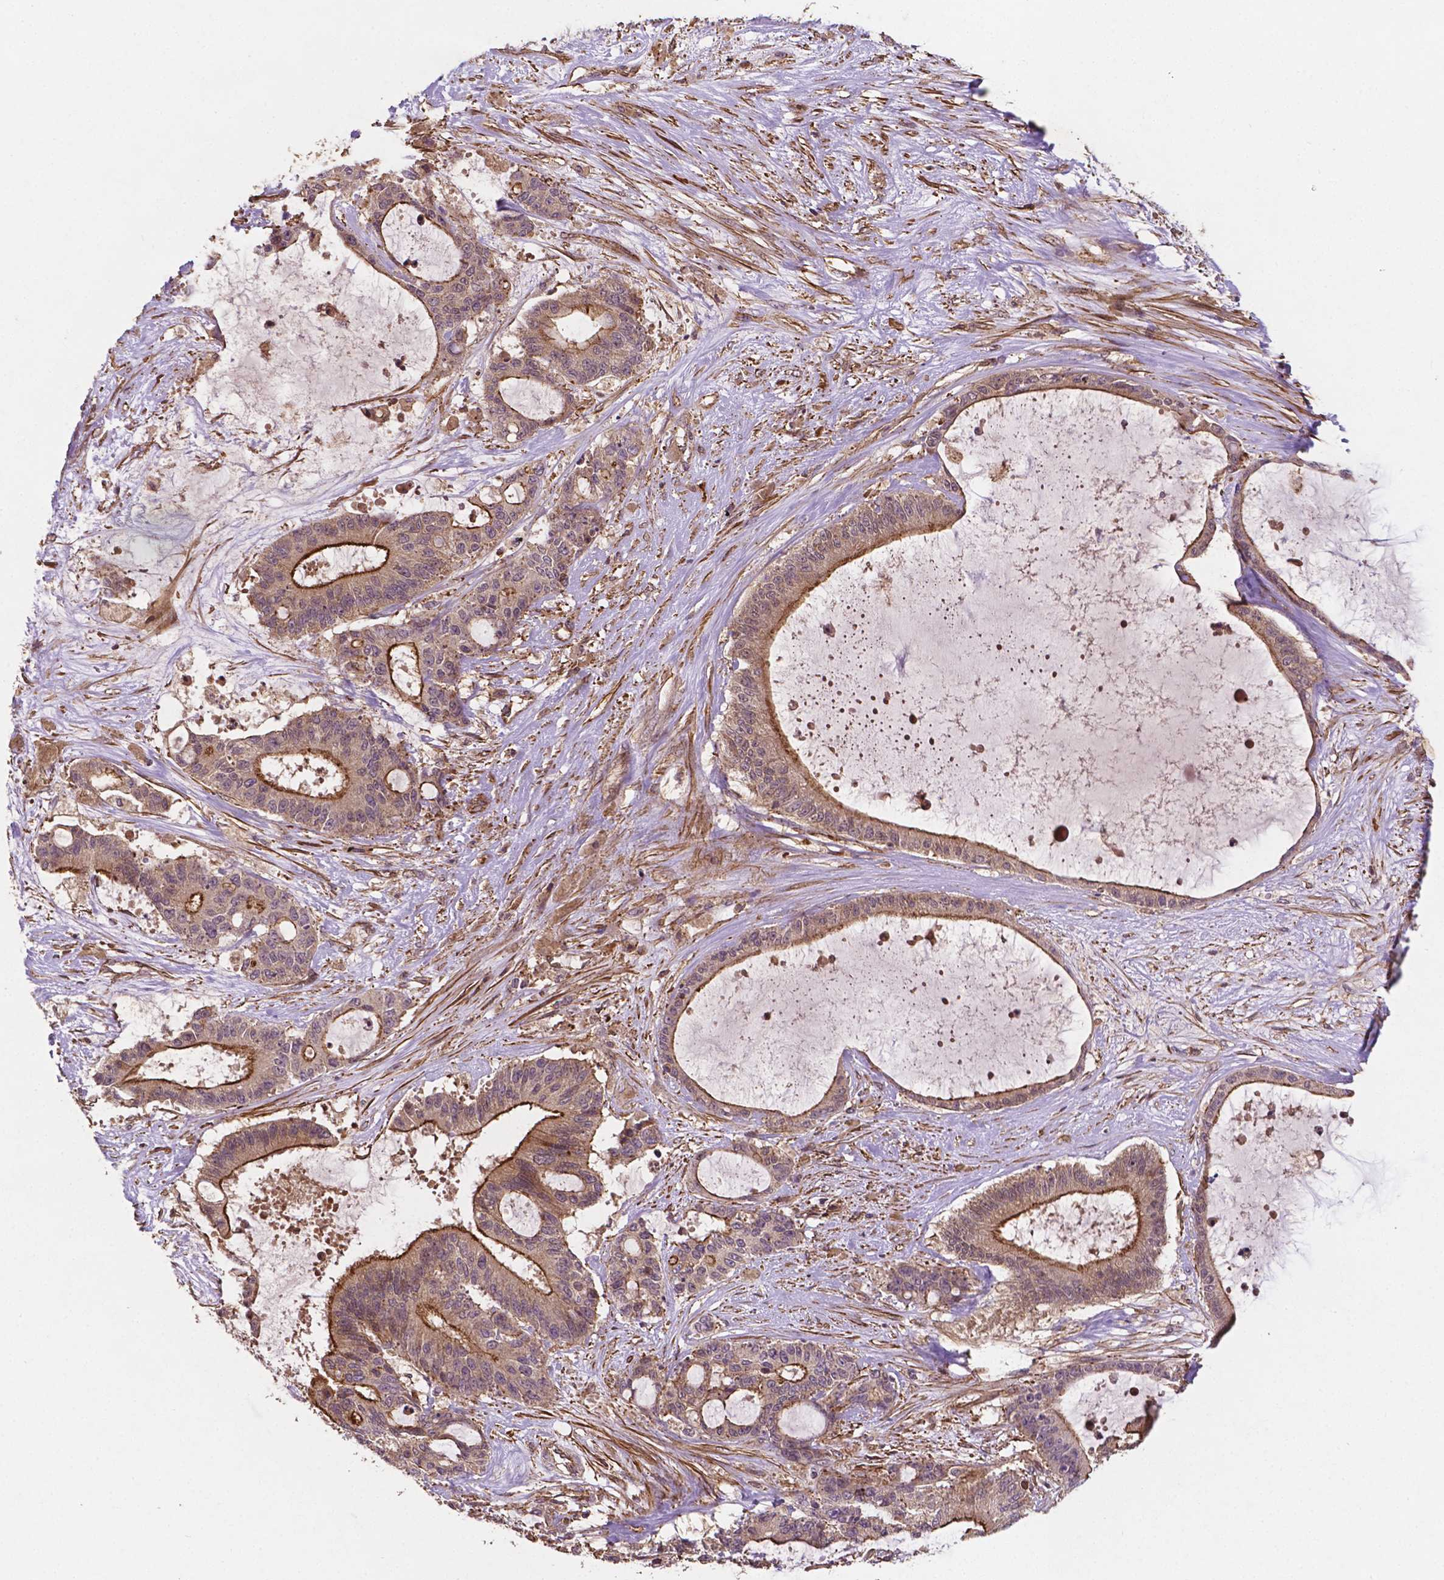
{"staining": {"intensity": "moderate", "quantity": "<25%", "location": "cytoplasmic/membranous"}, "tissue": "liver cancer", "cell_type": "Tumor cells", "image_type": "cancer", "snomed": [{"axis": "morphology", "description": "Normal tissue, NOS"}, {"axis": "morphology", "description": "Cholangiocarcinoma"}, {"axis": "topography", "description": "Liver"}, {"axis": "topography", "description": "Peripheral nerve tissue"}], "caption": "High-magnification brightfield microscopy of liver cancer (cholangiocarcinoma) stained with DAB (brown) and counterstained with hematoxylin (blue). tumor cells exhibit moderate cytoplasmic/membranous positivity is present in approximately<25% of cells.", "gene": "ZMYND19", "patient": {"sex": "female", "age": 73}}